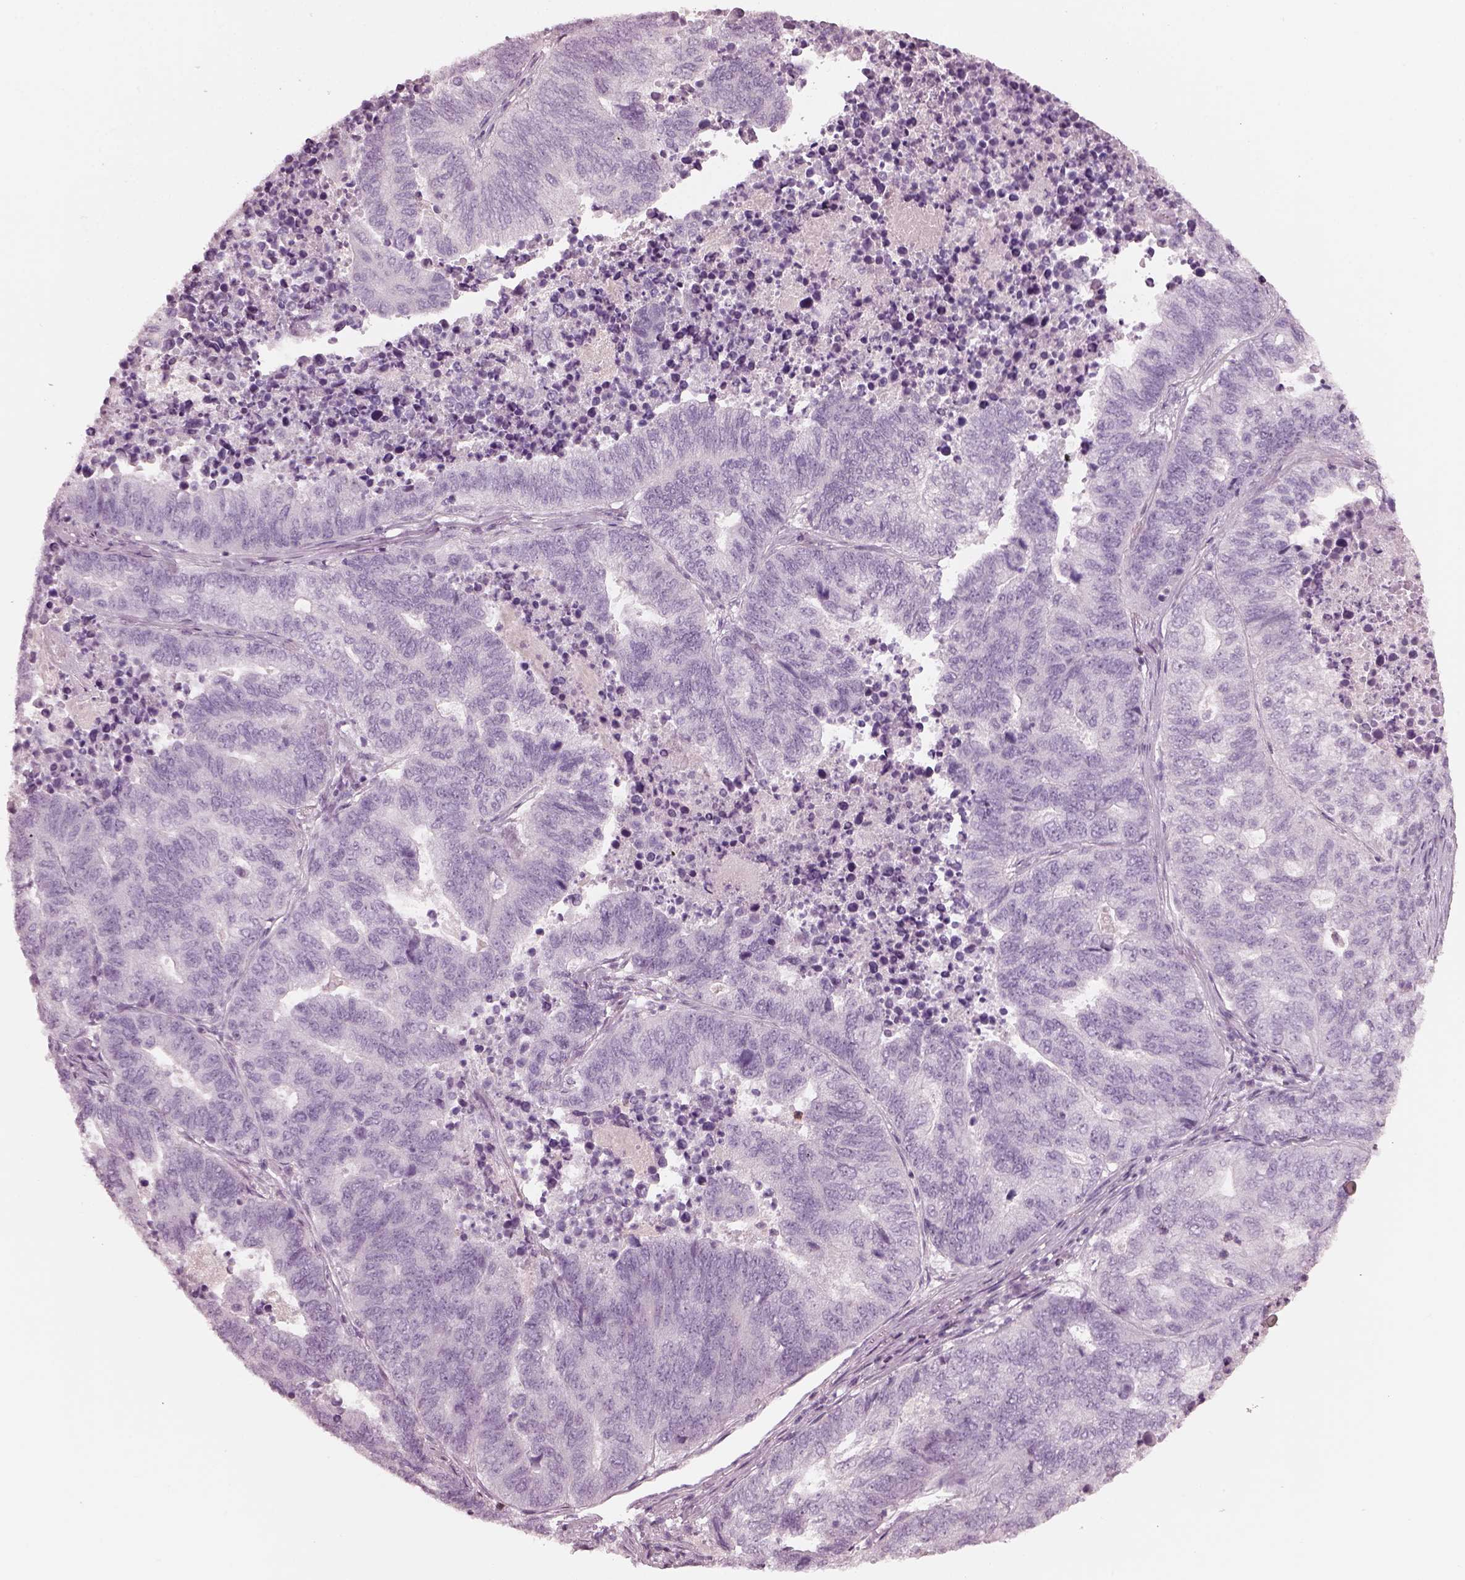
{"staining": {"intensity": "negative", "quantity": "none", "location": "none"}, "tissue": "stomach cancer", "cell_type": "Tumor cells", "image_type": "cancer", "snomed": [{"axis": "morphology", "description": "Adenocarcinoma, NOS"}, {"axis": "topography", "description": "Stomach, upper"}], "caption": "Stomach cancer stained for a protein using immunohistochemistry (IHC) displays no positivity tumor cells.", "gene": "RSPH9", "patient": {"sex": "female", "age": 67}}